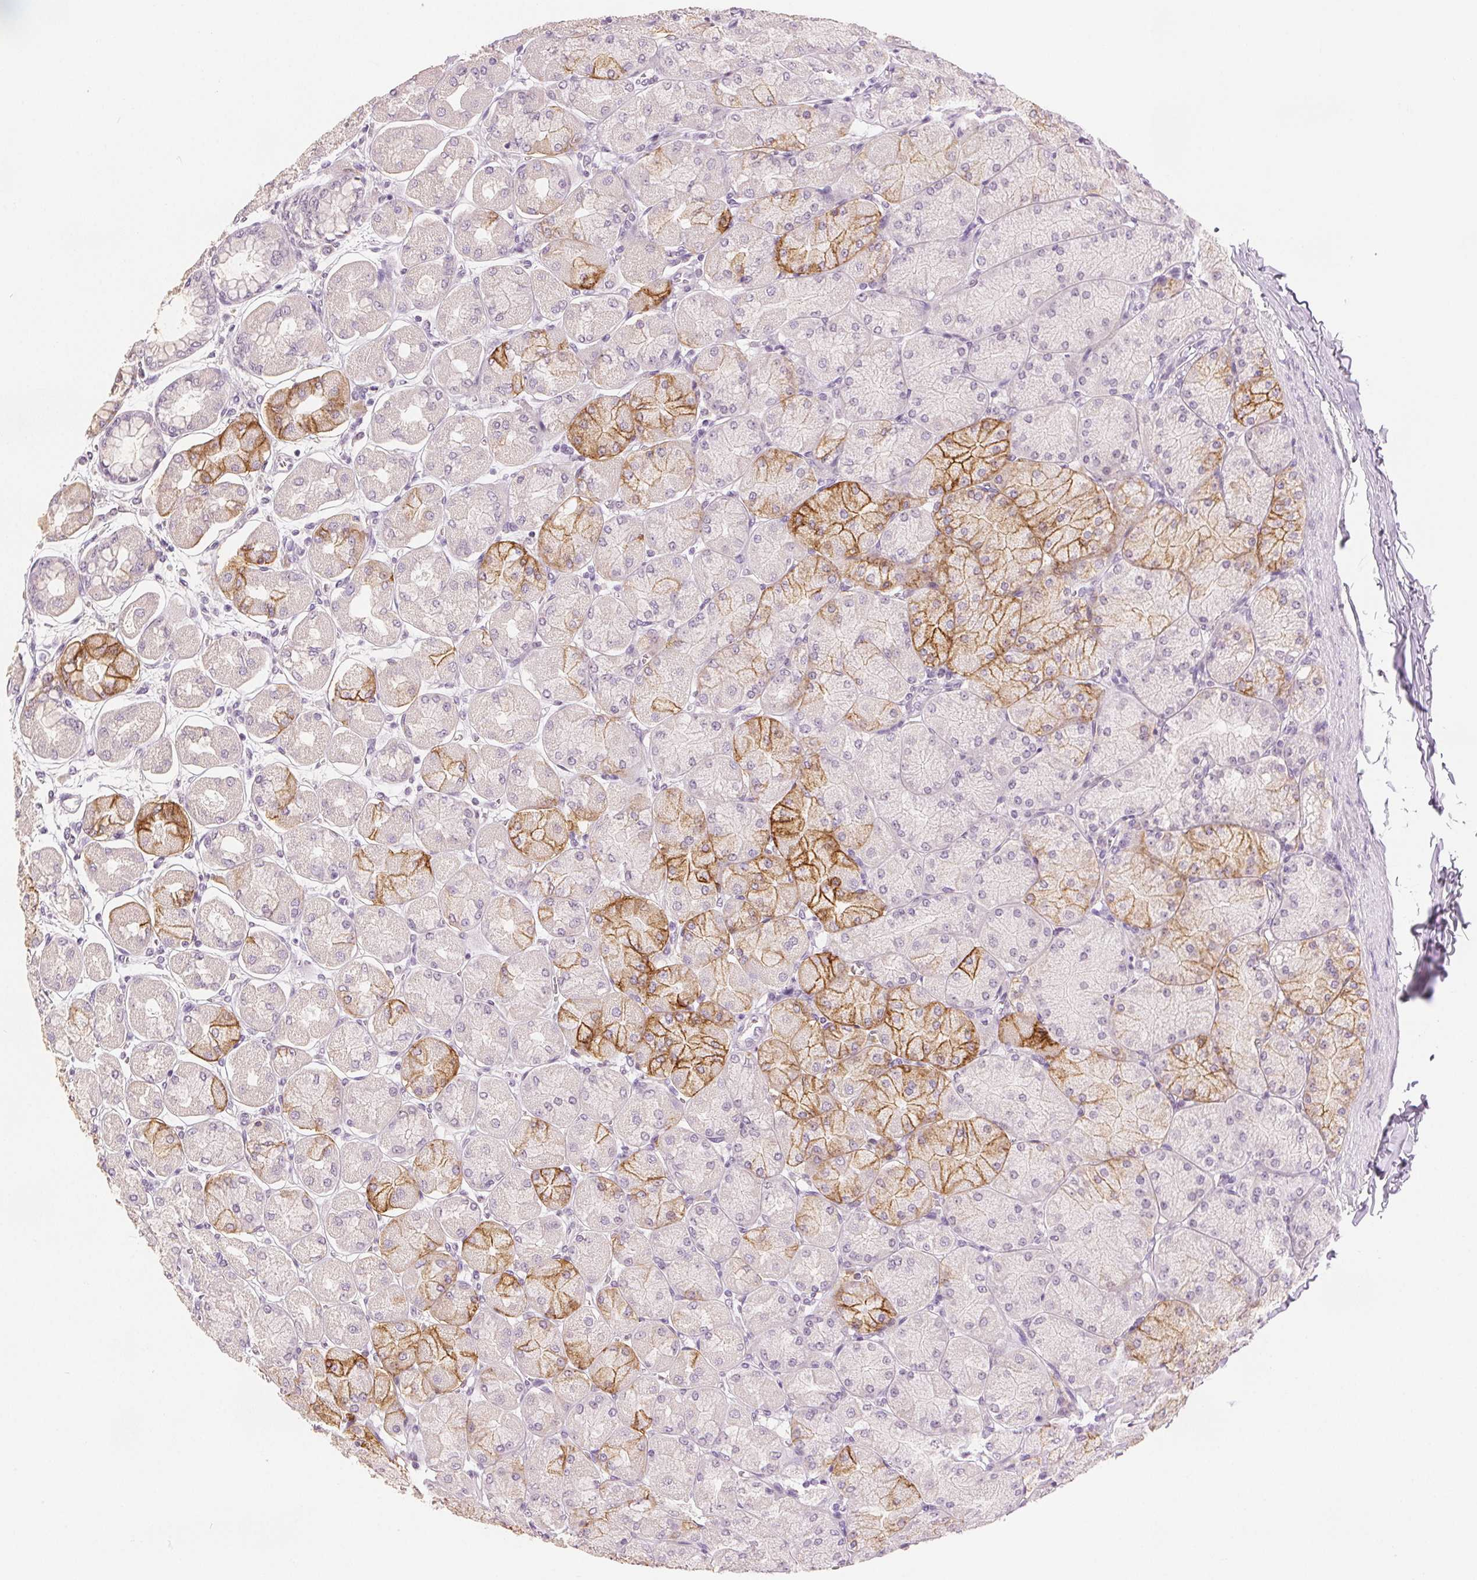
{"staining": {"intensity": "moderate", "quantity": "<25%", "location": "cytoplasmic/membranous"}, "tissue": "stomach", "cell_type": "Glandular cells", "image_type": "normal", "snomed": [{"axis": "morphology", "description": "Normal tissue, NOS"}, {"axis": "topography", "description": "Stomach, upper"}], "caption": "Immunohistochemistry (IHC) (DAB) staining of unremarkable stomach shows moderate cytoplasmic/membranous protein expression in approximately <25% of glandular cells.", "gene": "CA12", "patient": {"sex": "female", "age": 56}}